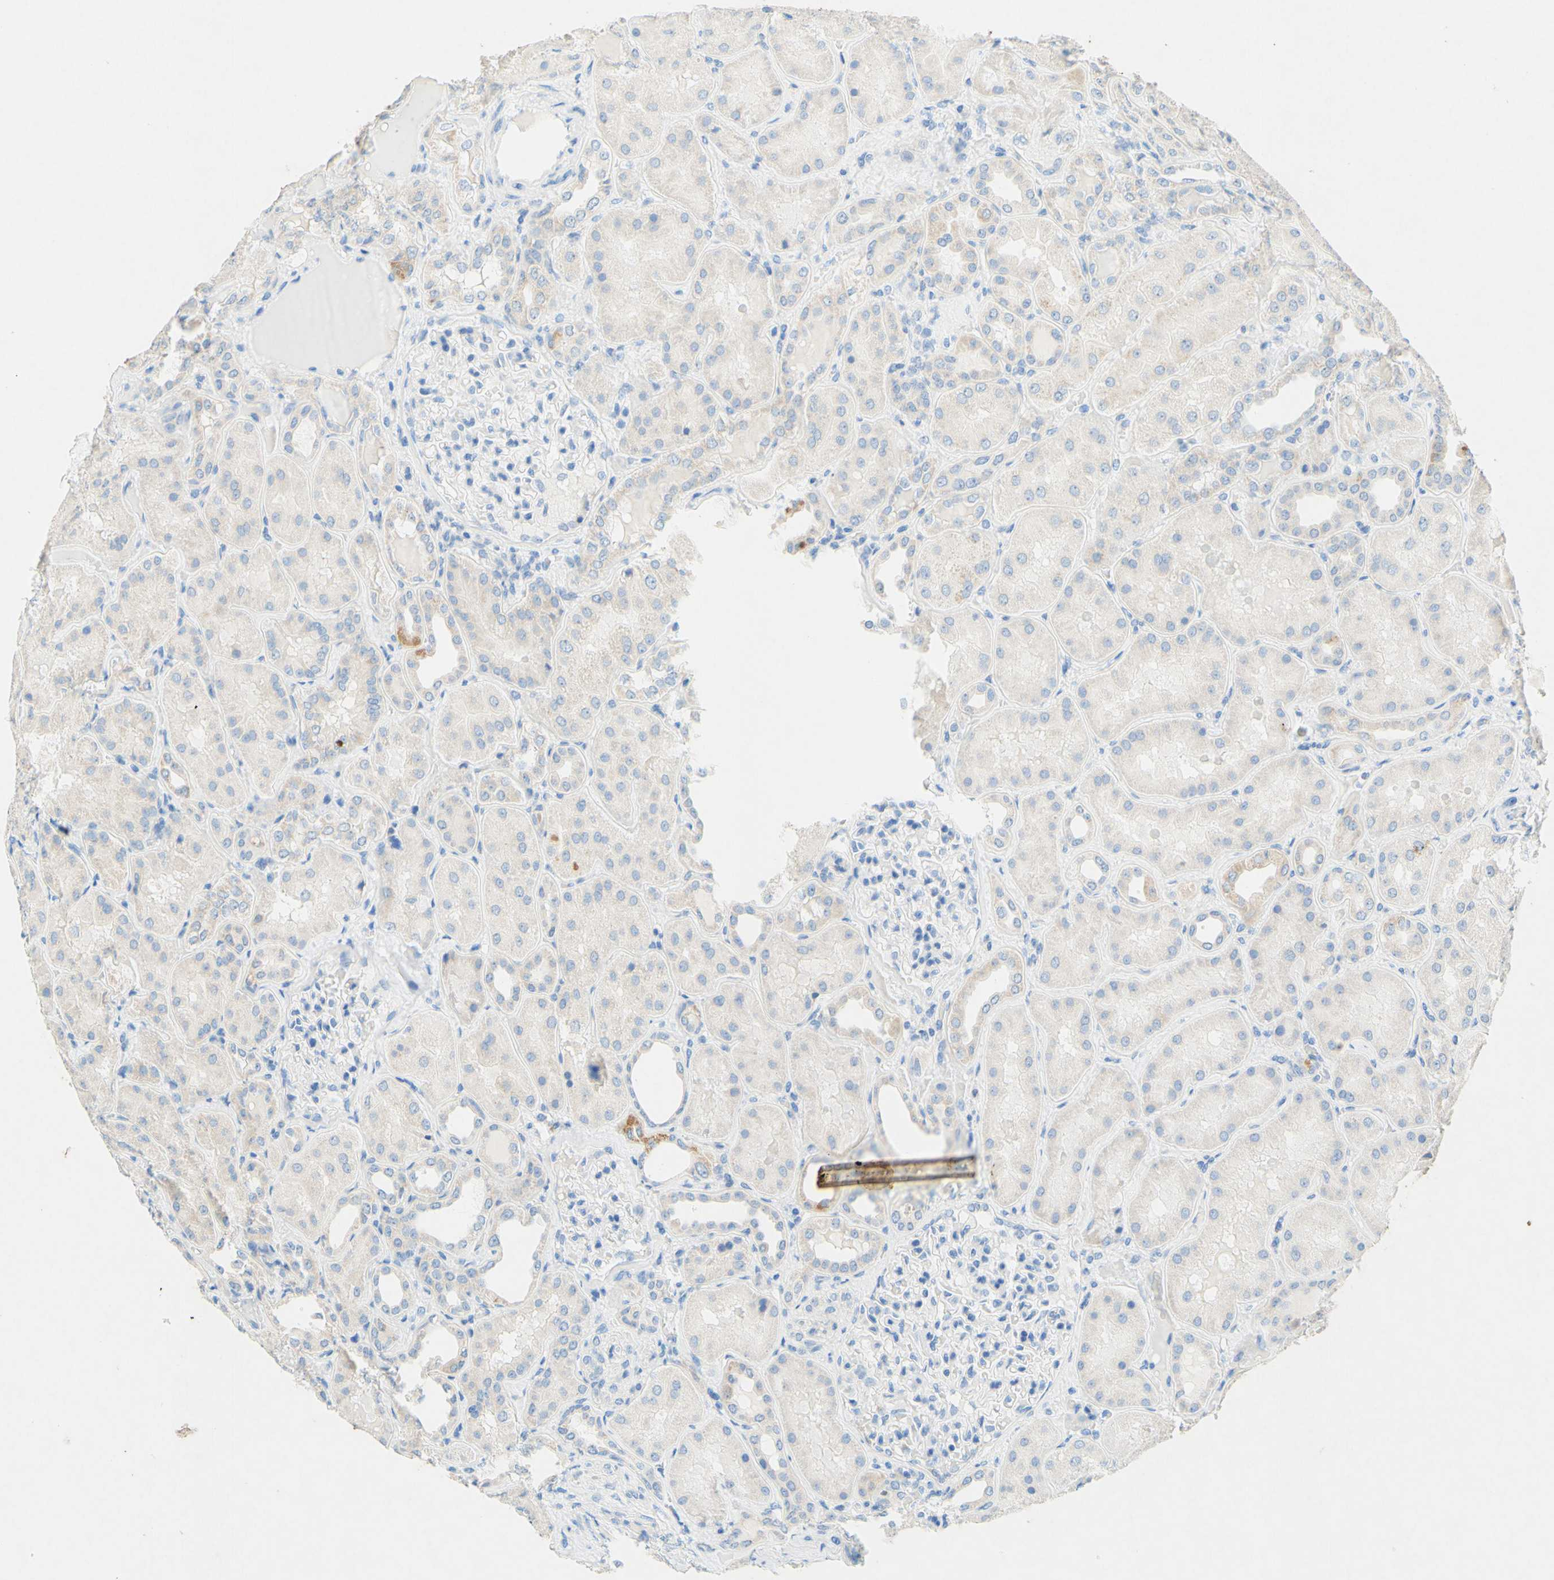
{"staining": {"intensity": "negative", "quantity": "none", "location": "none"}, "tissue": "kidney", "cell_type": "Cells in glomeruli", "image_type": "normal", "snomed": [{"axis": "morphology", "description": "Normal tissue, NOS"}, {"axis": "topography", "description": "Kidney"}], "caption": "The micrograph displays no staining of cells in glomeruli in benign kidney.", "gene": "SLC46A1", "patient": {"sex": "female", "age": 56}}